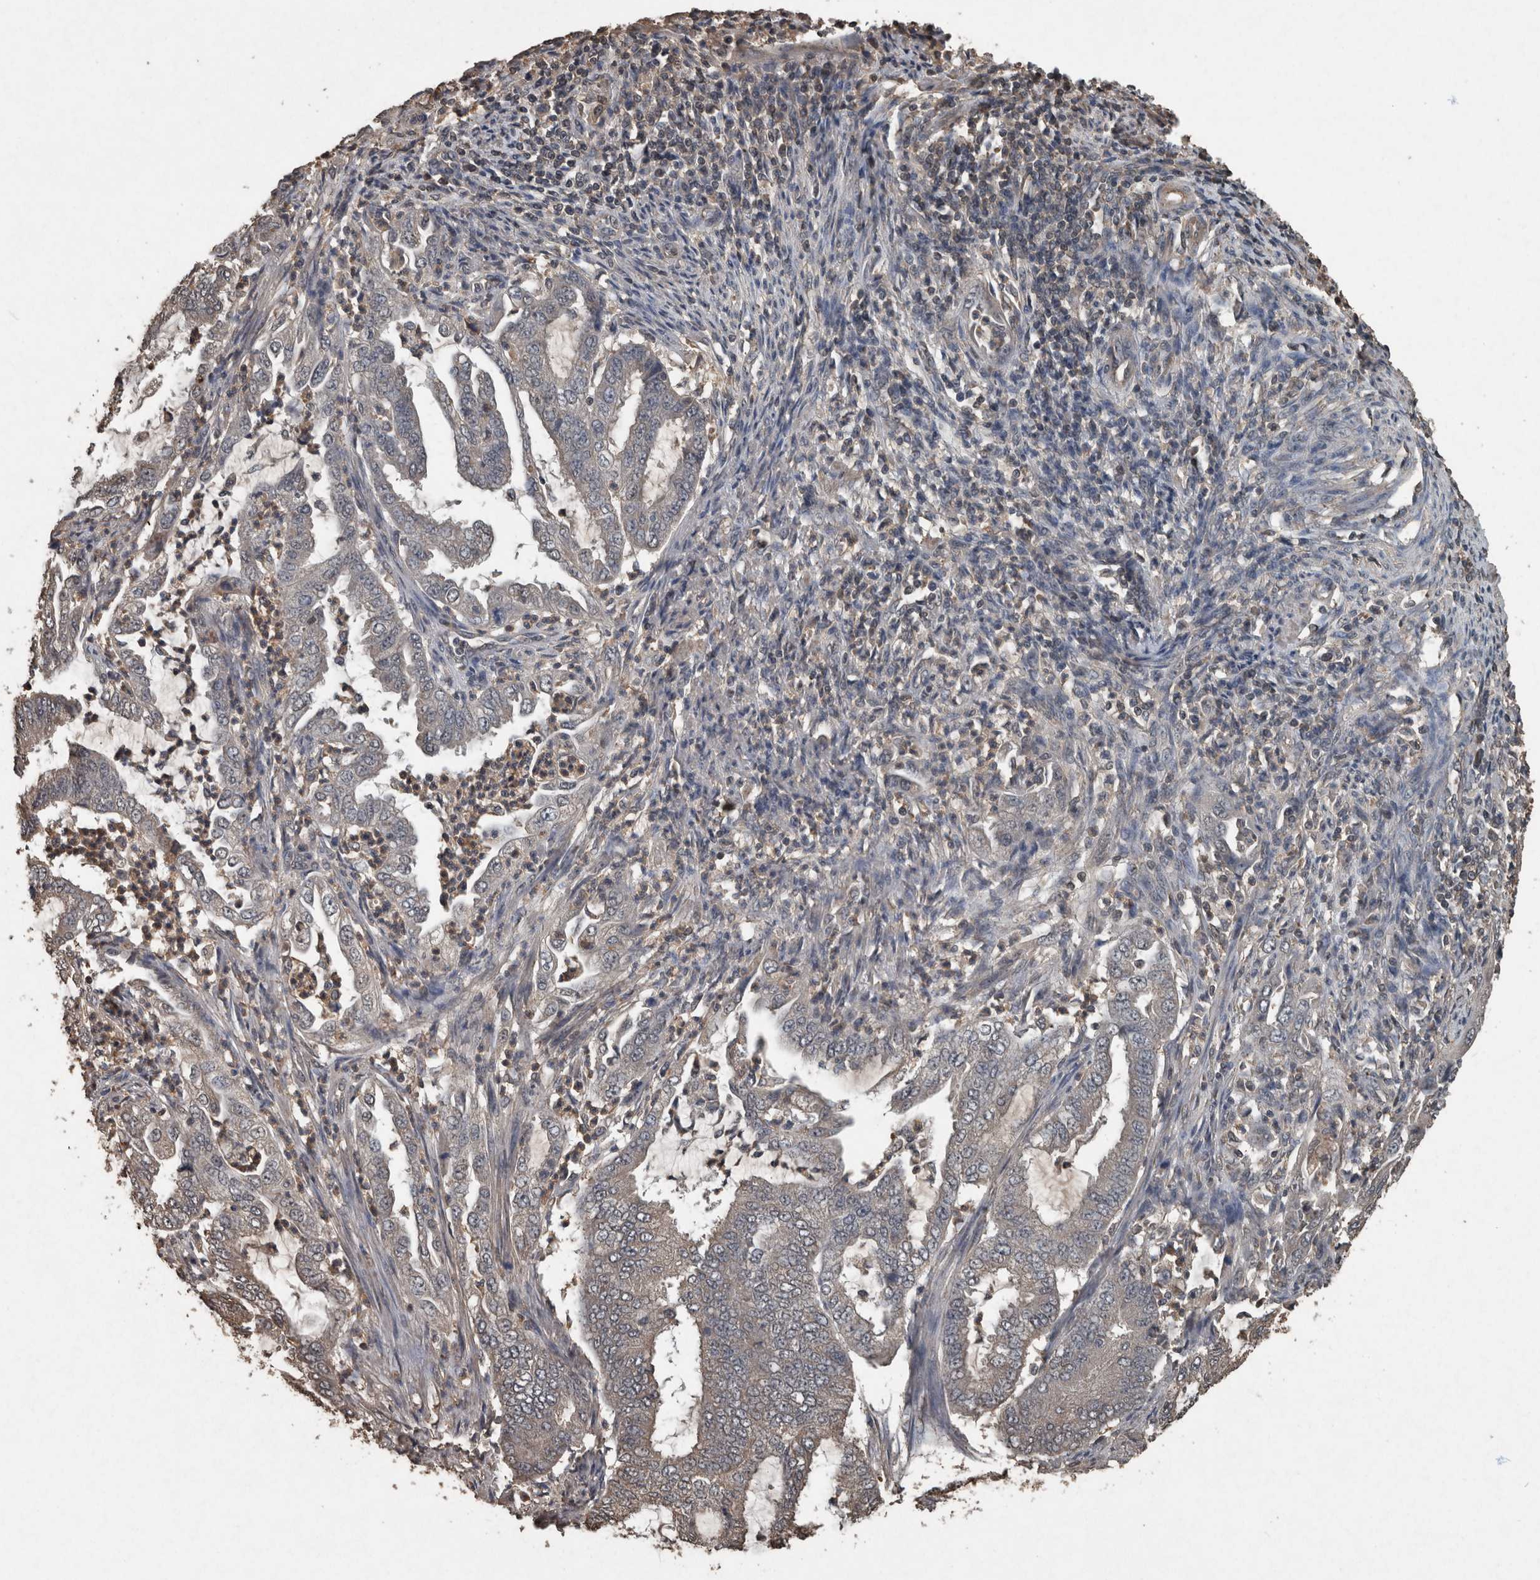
{"staining": {"intensity": "weak", "quantity": "<25%", "location": "cytoplasmic/membranous"}, "tissue": "endometrial cancer", "cell_type": "Tumor cells", "image_type": "cancer", "snomed": [{"axis": "morphology", "description": "Adenocarcinoma, NOS"}, {"axis": "topography", "description": "Endometrium"}], "caption": "Micrograph shows no significant protein positivity in tumor cells of endometrial adenocarcinoma. The staining was performed using DAB to visualize the protein expression in brown, while the nuclei were stained in blue with hematoxylin (Magnification: 20x).", "gene": "FGFRL1", "patient": {"sex": "female", "age": 51}}